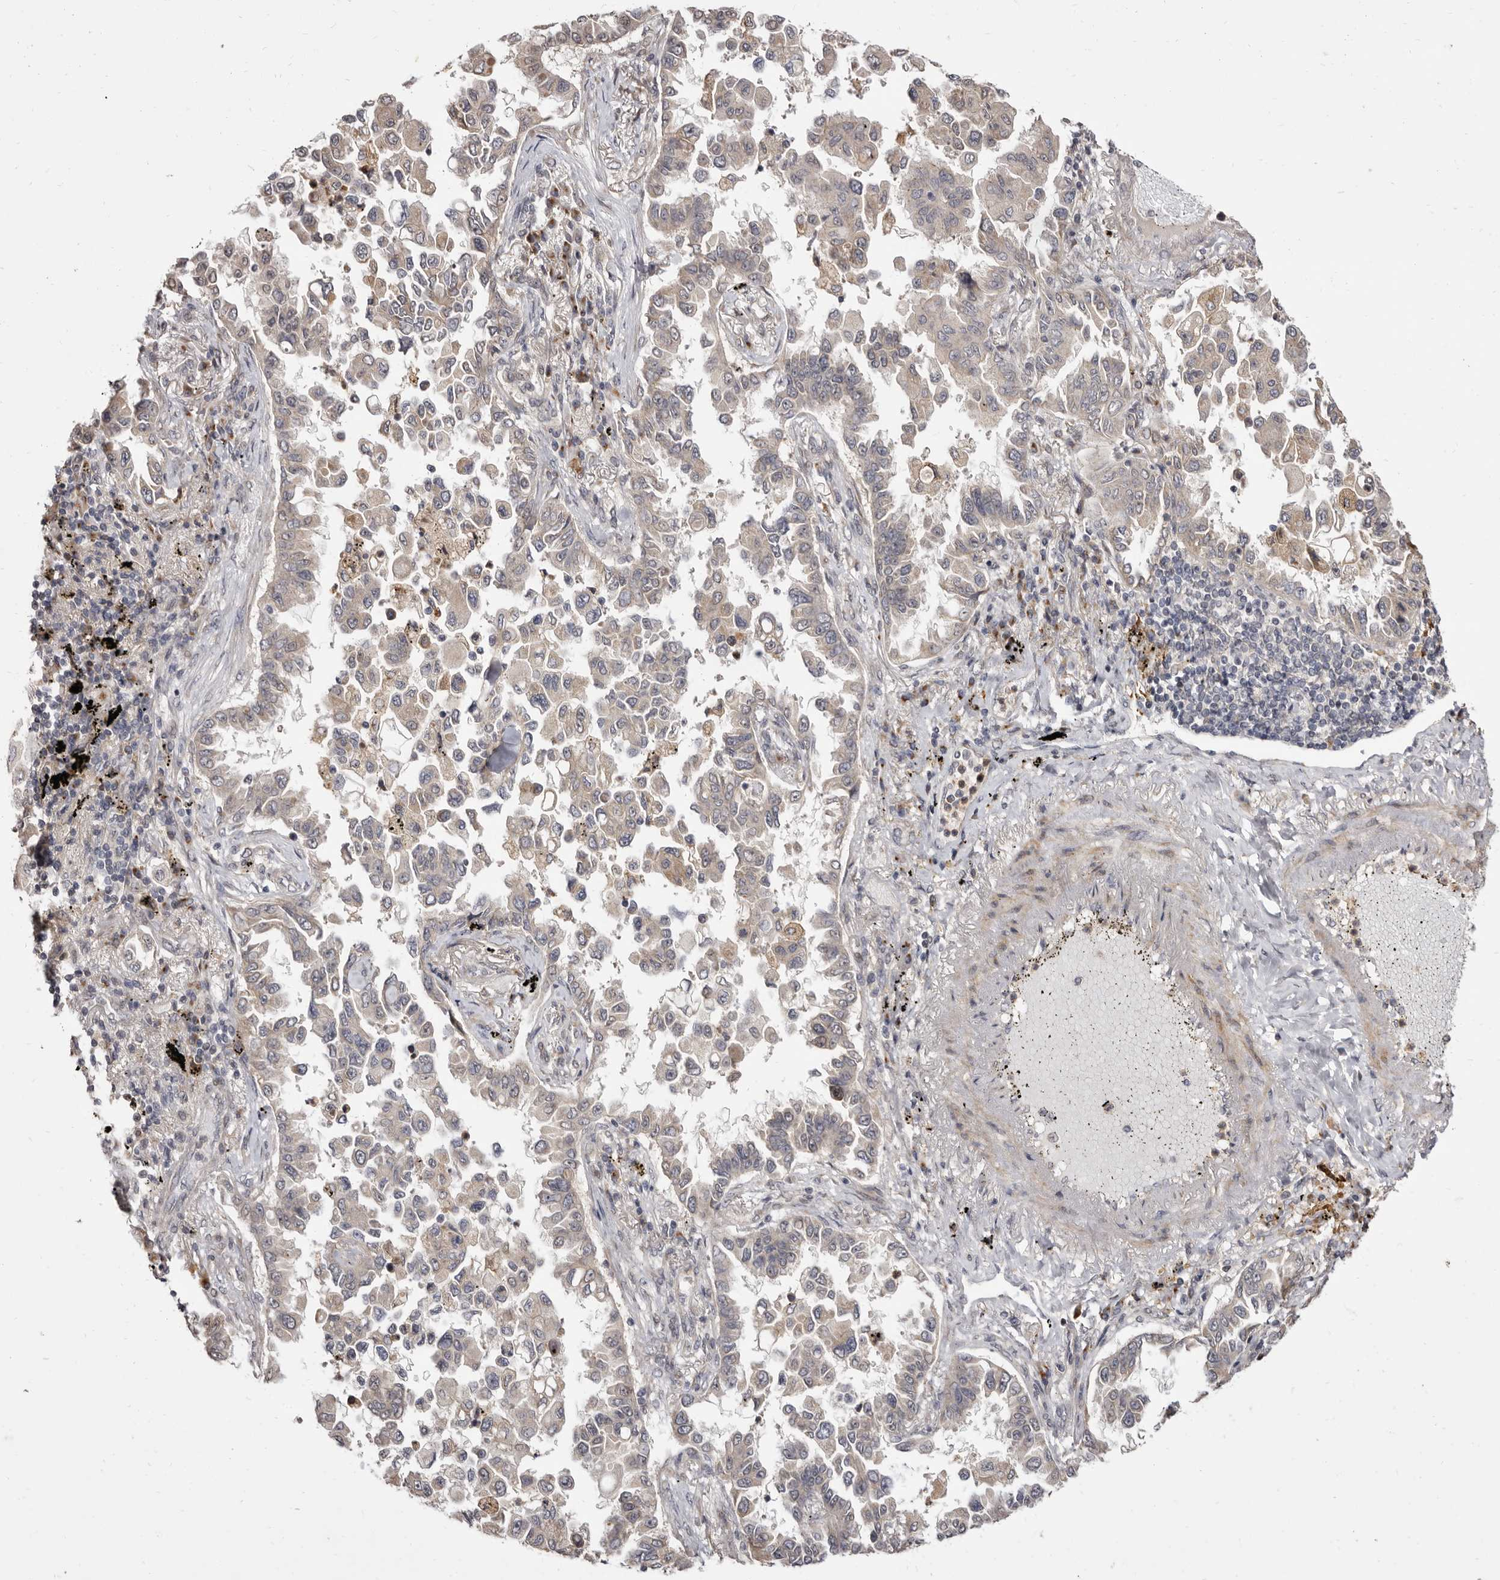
{"staining": {"intensity": "weak", "quantity": "<25%", "location": "cytoplasmic/membranous"}, "tissue": "lung cancer", "cell_type": "Tumor cells", "image_type": "cancer", "snomed": [{"axis": "morphology", "description": "Adenocarcinoma, NOS"}, {"axis": "topography", "description": "Lung"}], "caption": "Immunohistochemistry (IHC) image of adenocarcinoma (lung) stained for a protein (brown), which displays no expression in tumor cells. (Stains: DAB immunohistochemistry (IHC) with hematoxylin counter stain, Microscopy: brightfield microscopy at high magnification).", "gene": "ZNF326", "patient": {"sex": "female", "age": 67}}